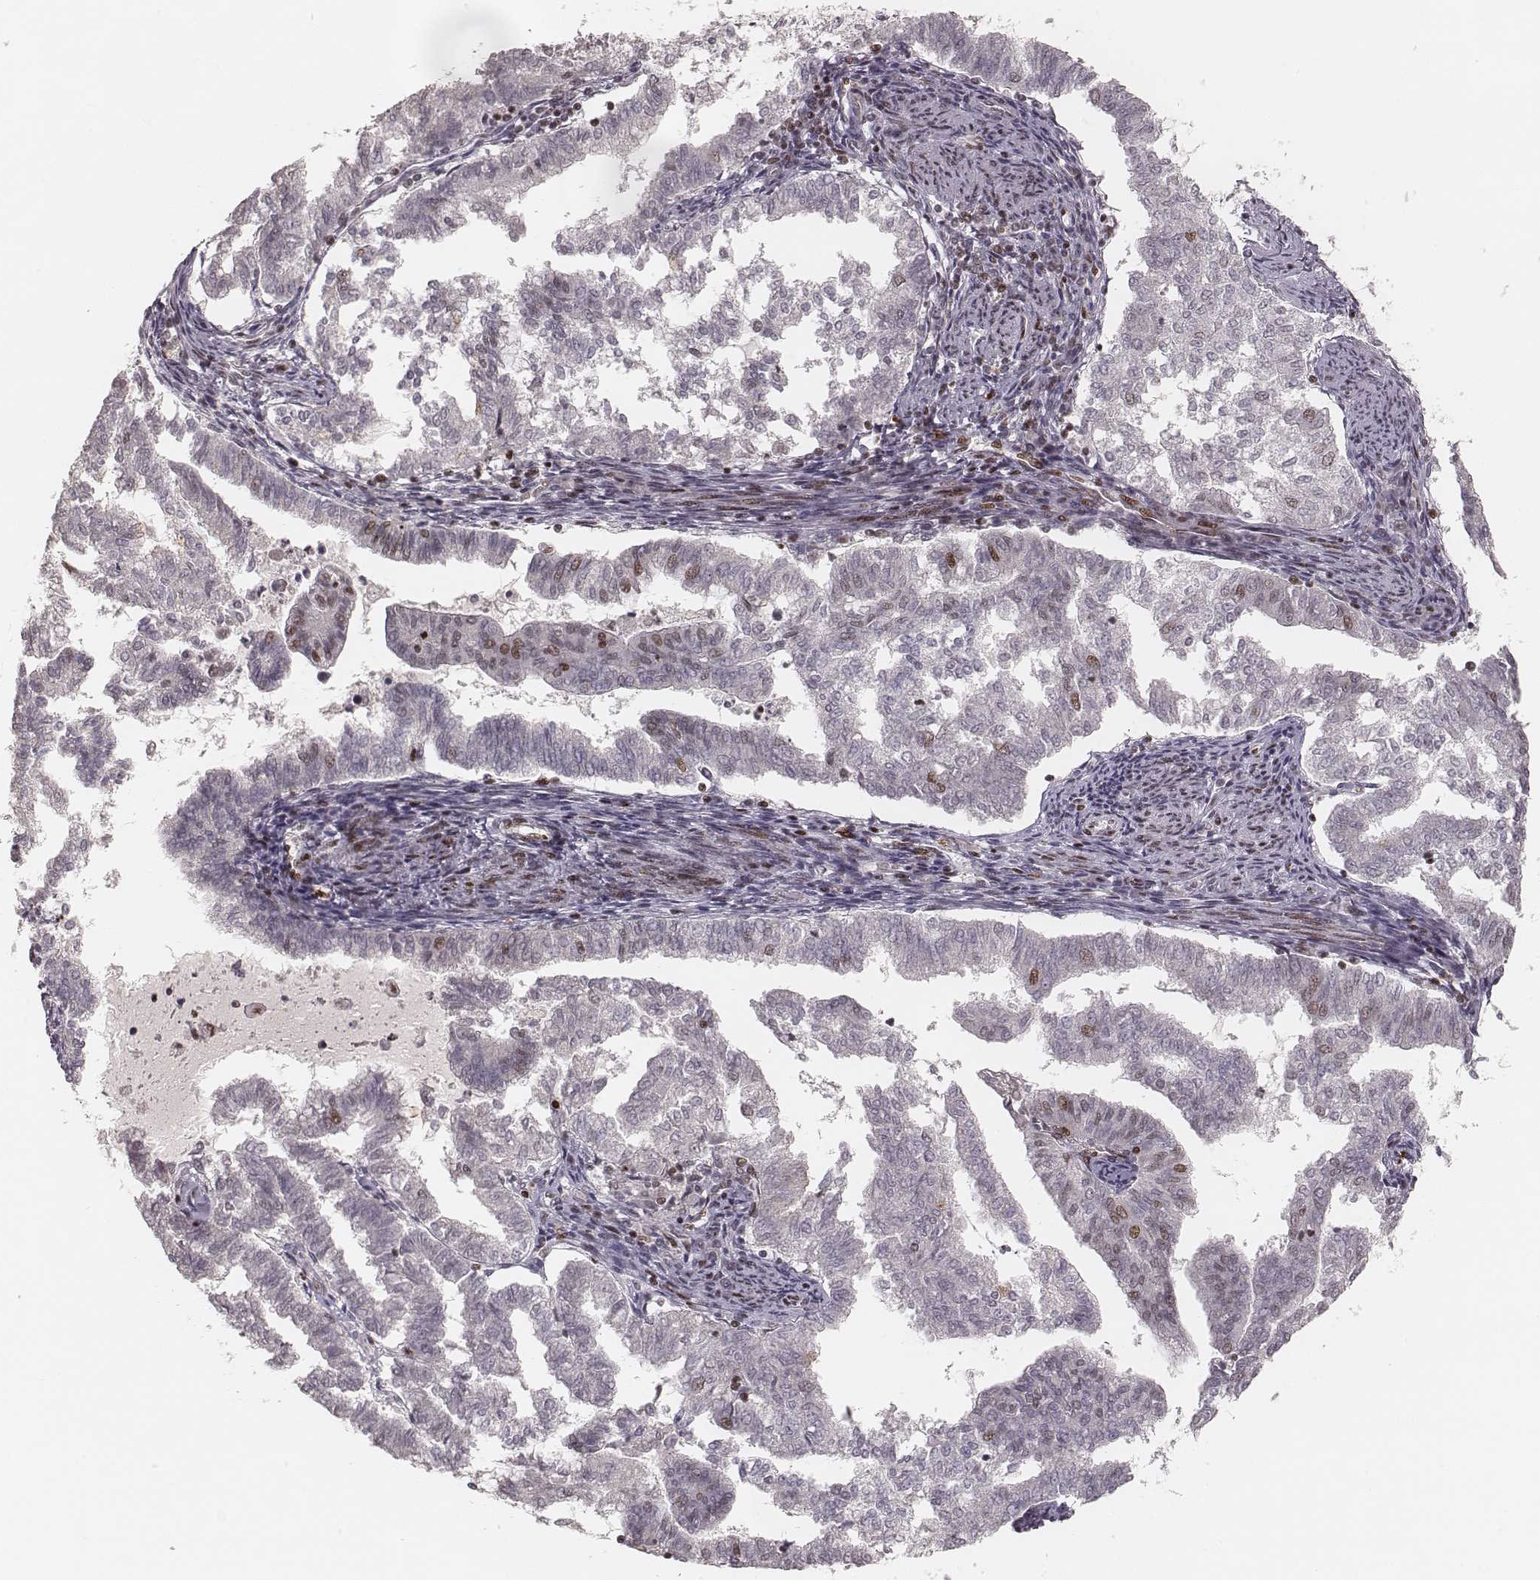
{"staining": {"intensity": "moderate", "quantity": "<25%", "location": "nuclear"}, "tissue": "endometrial cancer", "cell_type": "Tumor cells", "image_type": "cancer", "snomed": [{"axis": "morphology", "description": "Adenocarcinoma, NOS"}, {"axis": "topography", "description": "Endometrium"}], "caption": "A brown stain labels moderate nuclear positivity of a protein in human endometrial cancer (adenocarcinoma) tumor cells. The staining is performed using DAB (3,3'-diaminobenzidine) brown chromogen to label protein expression. The nuclei are counter-stained blue using hematoxylin.", "gene": "HNRNPC", "patient": {"sex": "female", "age": 79}}